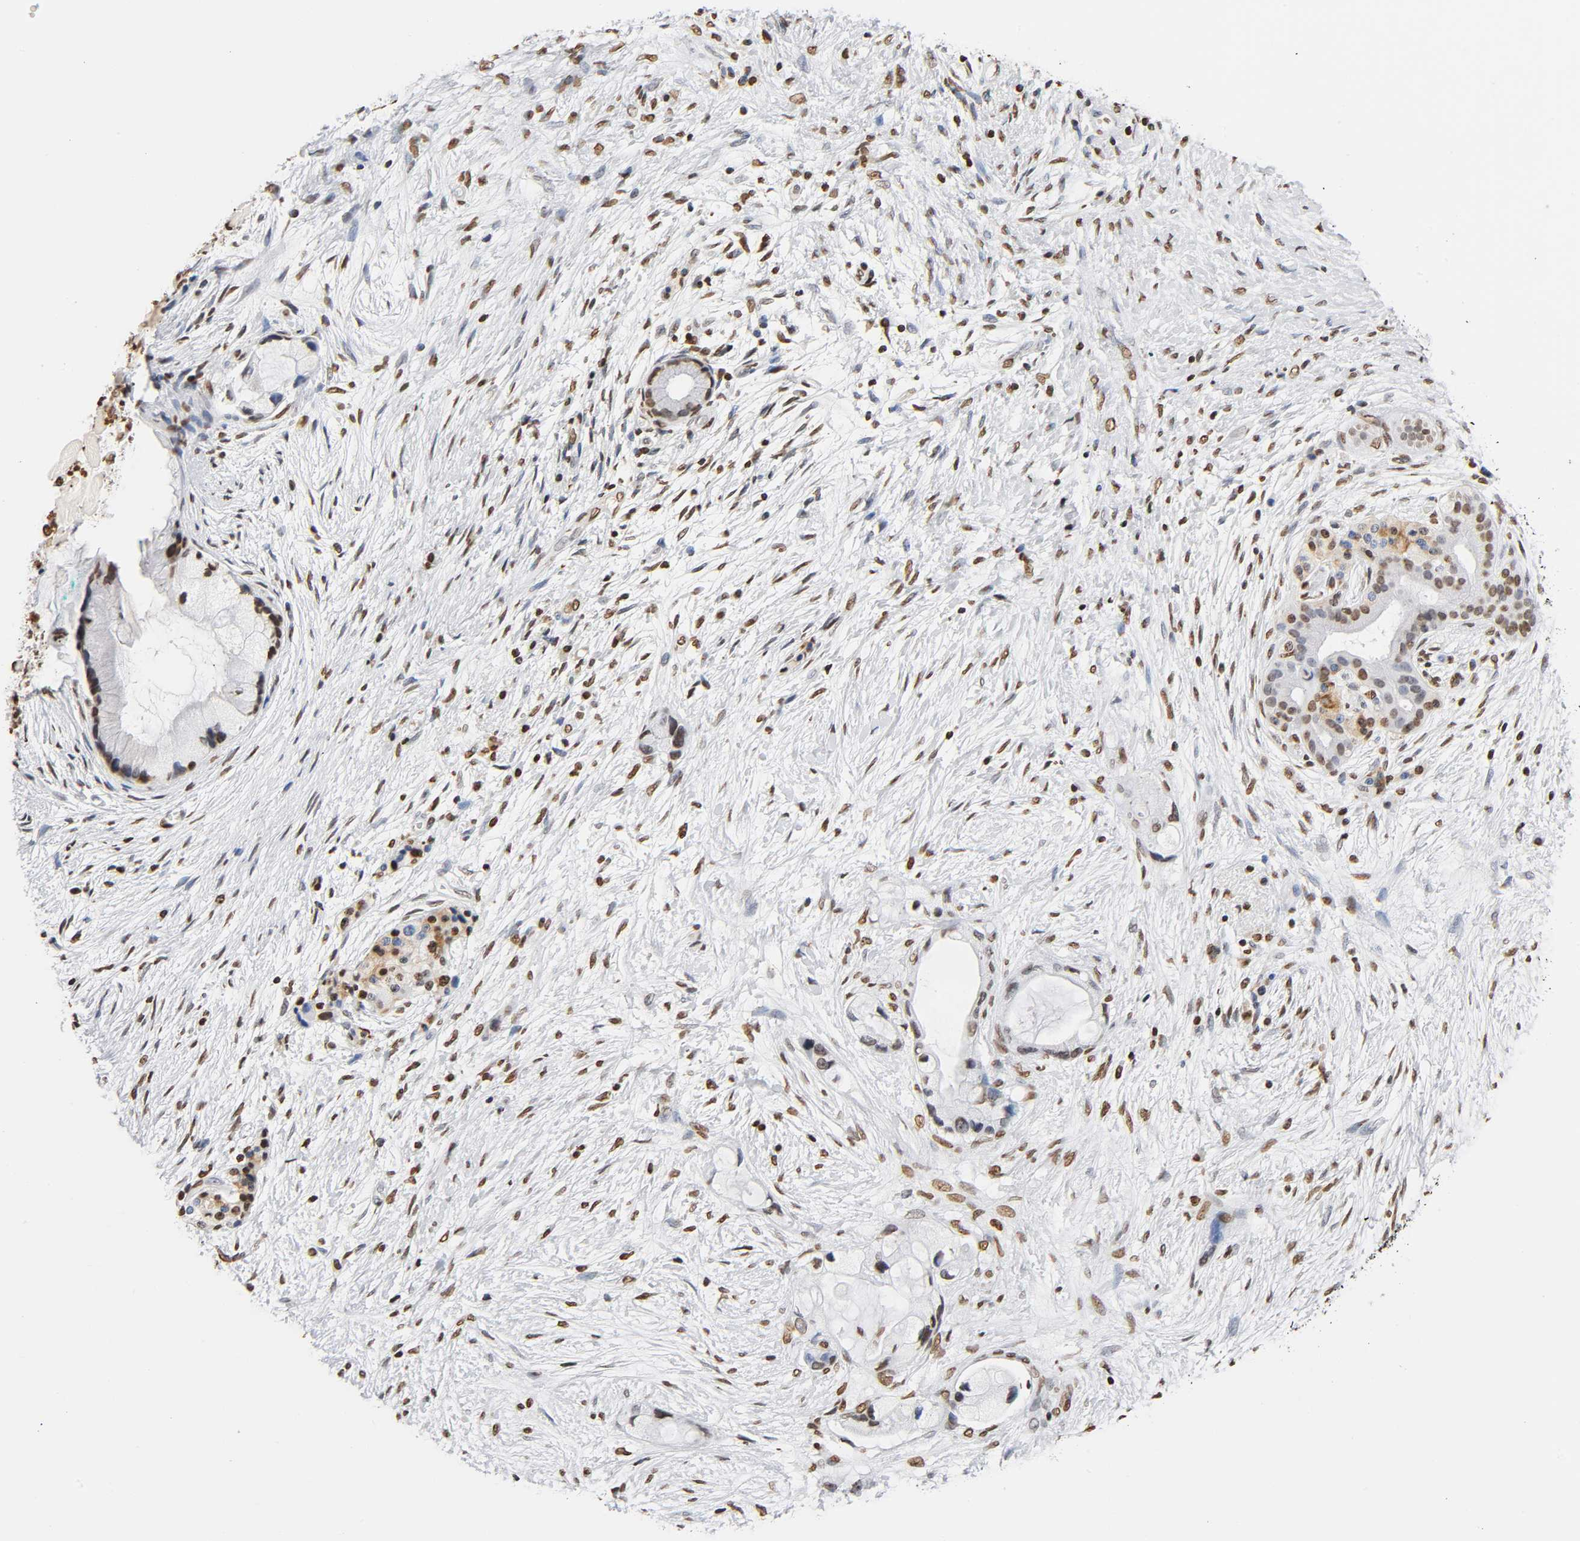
{"staining": {"intensity": "moderate", "quantity": ">75%", "location": "nuclear"}, "tissue": "pancreatic cancer", "cell_type": "Tumor cells", "image_type": "cancer", "snomed": [{"axis": "morphology", "description": "Adenocarcinoma, NOS"}, {"axis": "topography", "description": "Pancreas"}], "caption": "Pancreatic cancer tissue exhibits moderate nuclear positivity in approximately >75% of tumor cells, visualized by immunohistochemistry.", "gene": "HOXA6", "patient": {"sex": "female", "age": 59}}